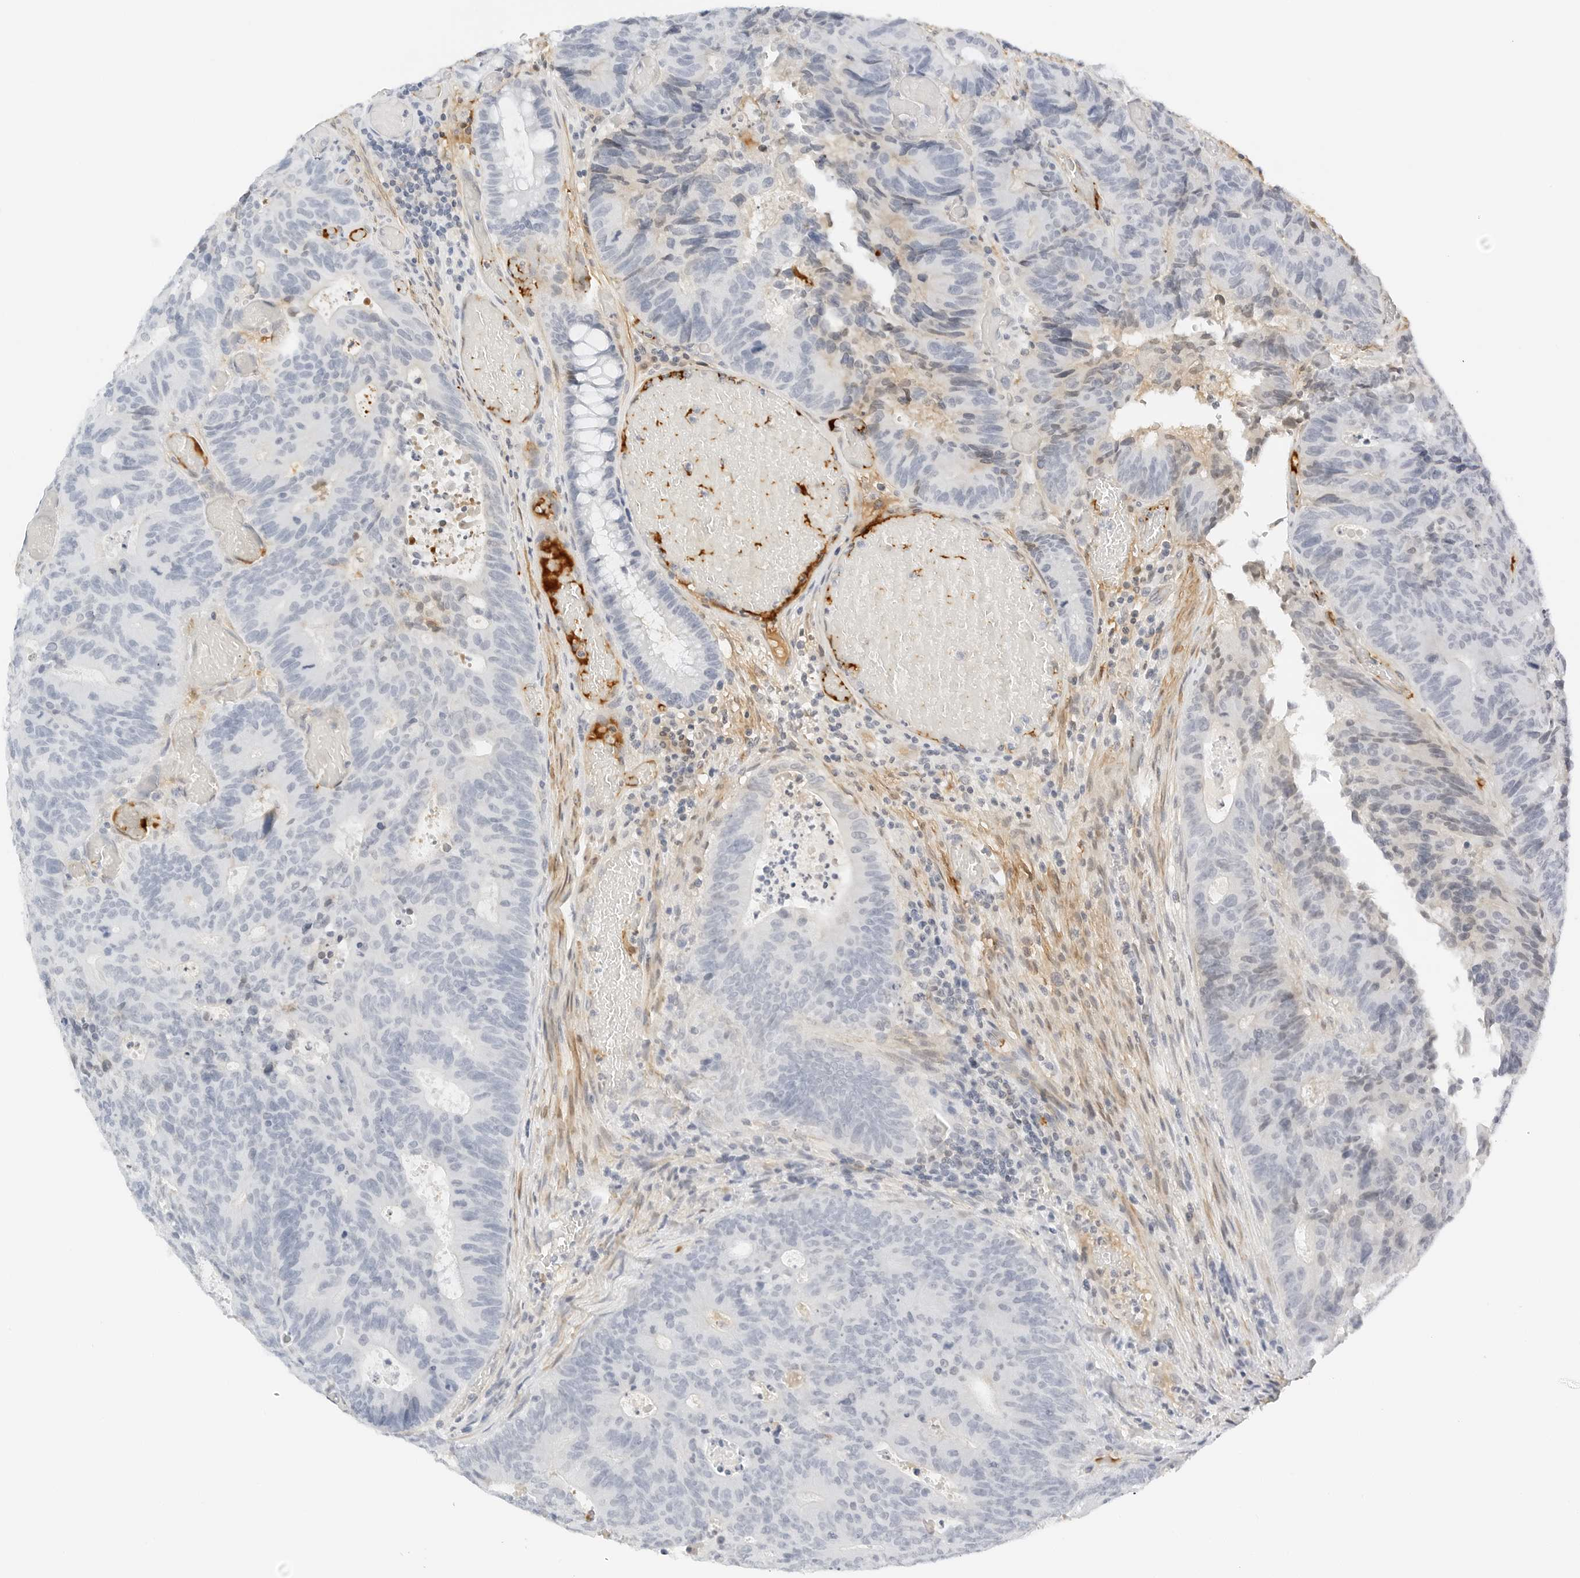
{"staining": {"intensity": "negative", "quantity": "none", "location": "none"}, "tissue": "colorectal cancer", "cell_type": "Tumor cells", "image_type": "cancer", "snomed": [{"axis": "morphology", "description": "Adenocarcinoma, NOS"}, {"axis": "topography", "description": "Colon"}], "caption": "Image shows no protein staining in tumor cells of adenocarcinoma (colorectal) tissue. (IHC, brightfield microscopy, high magnification).", "gene": "PKDCC", "patient": {"sex": "male", "age": 87}}